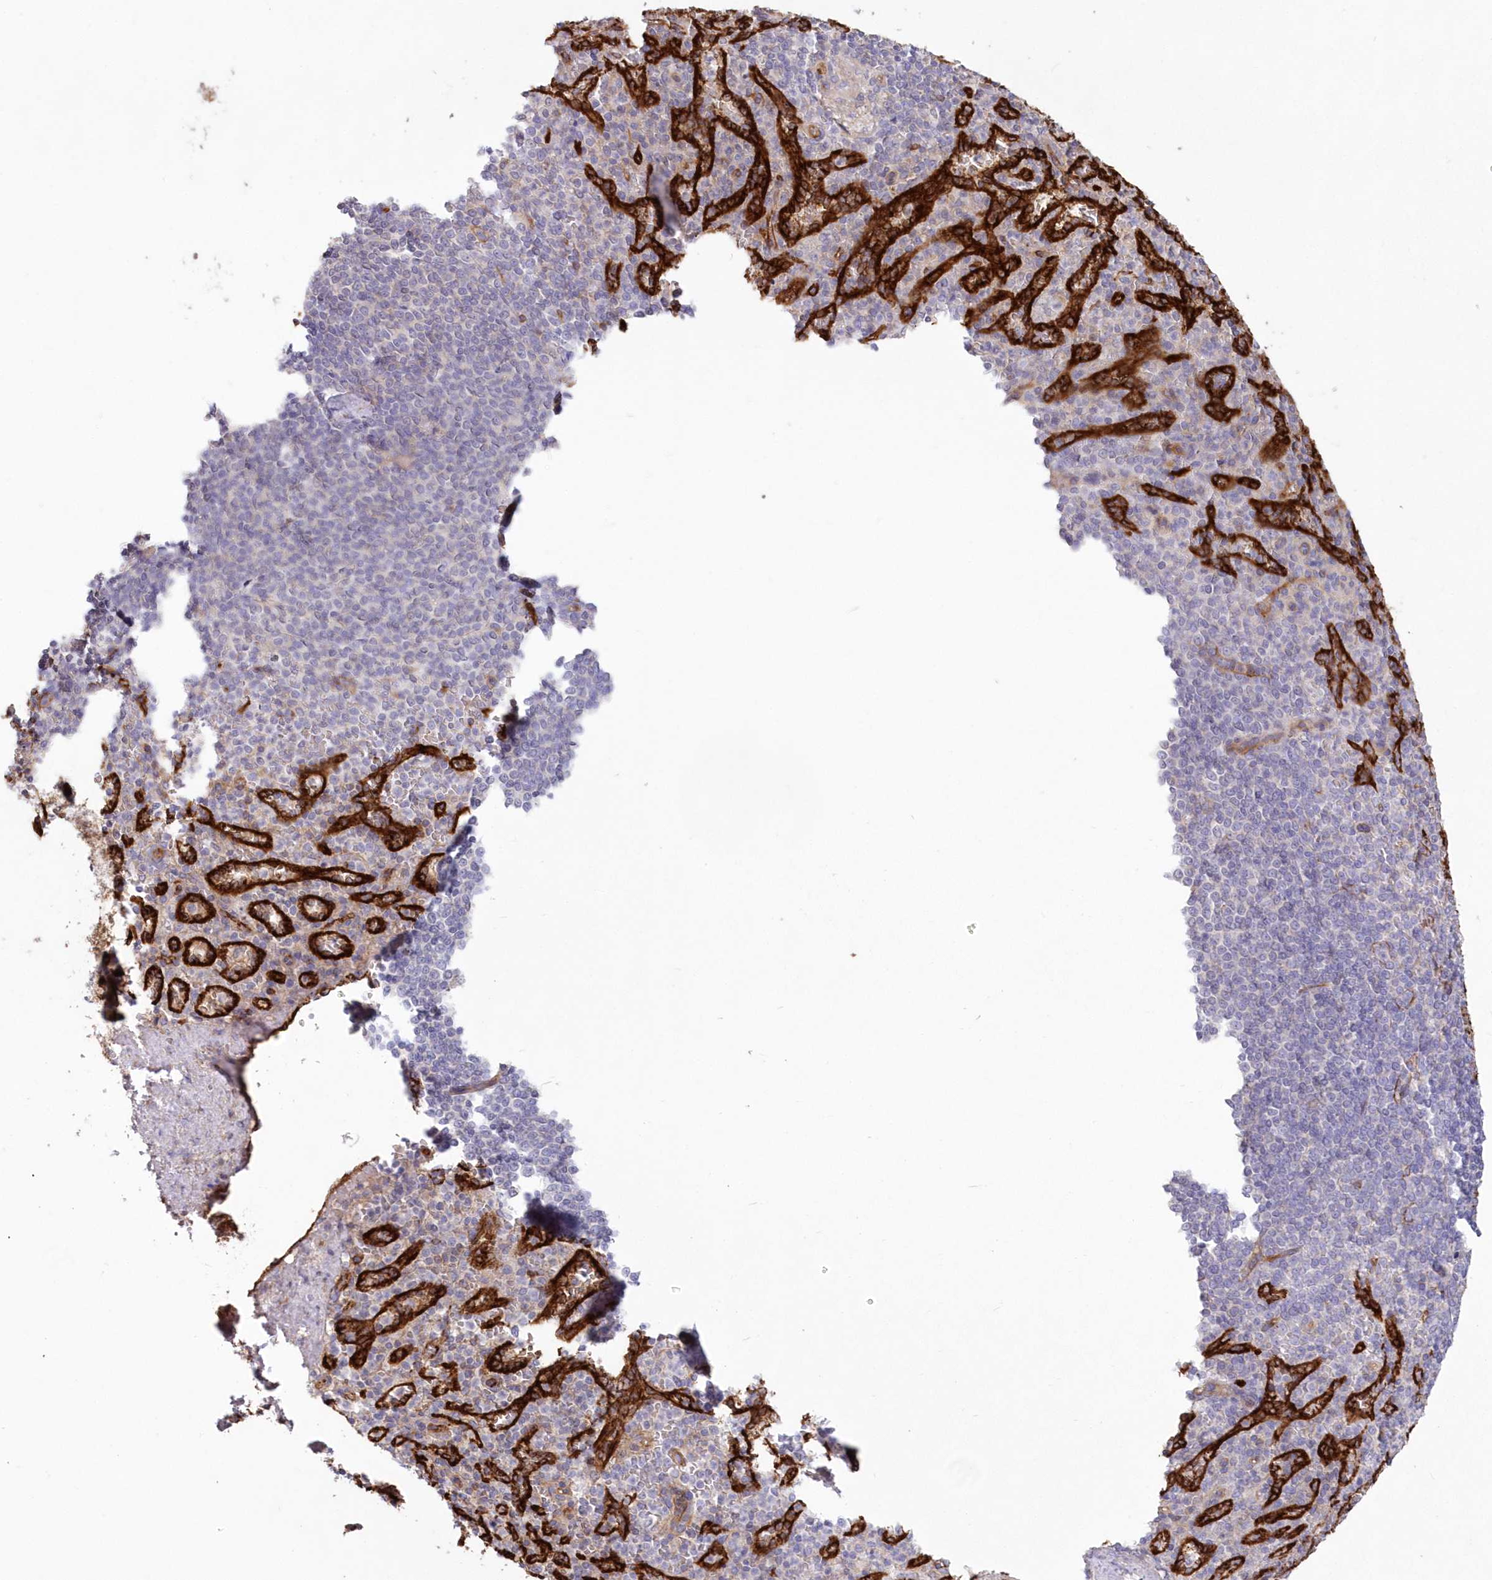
{"staining": {"intensity": "negative", "quantity": "none", "location": "none"}, "tissue": "spleen", "cell_type": "Cells in red pulp", "image_type": "normal", "snomed": [{"axis": "morphology", "description": "Normal tissue, NOS"}, {"axis": "topography", "description": "Spleen"}], "caption": "Histopathology image shows no protein staining in cells in red pulp of unremarkable spleen. (Brightfield microscopy of DAB immunohistochemistry (IHC) at high magnification).", "gene": "RAB11FIP5", "patient": {"sex": "female", "age": 74}}